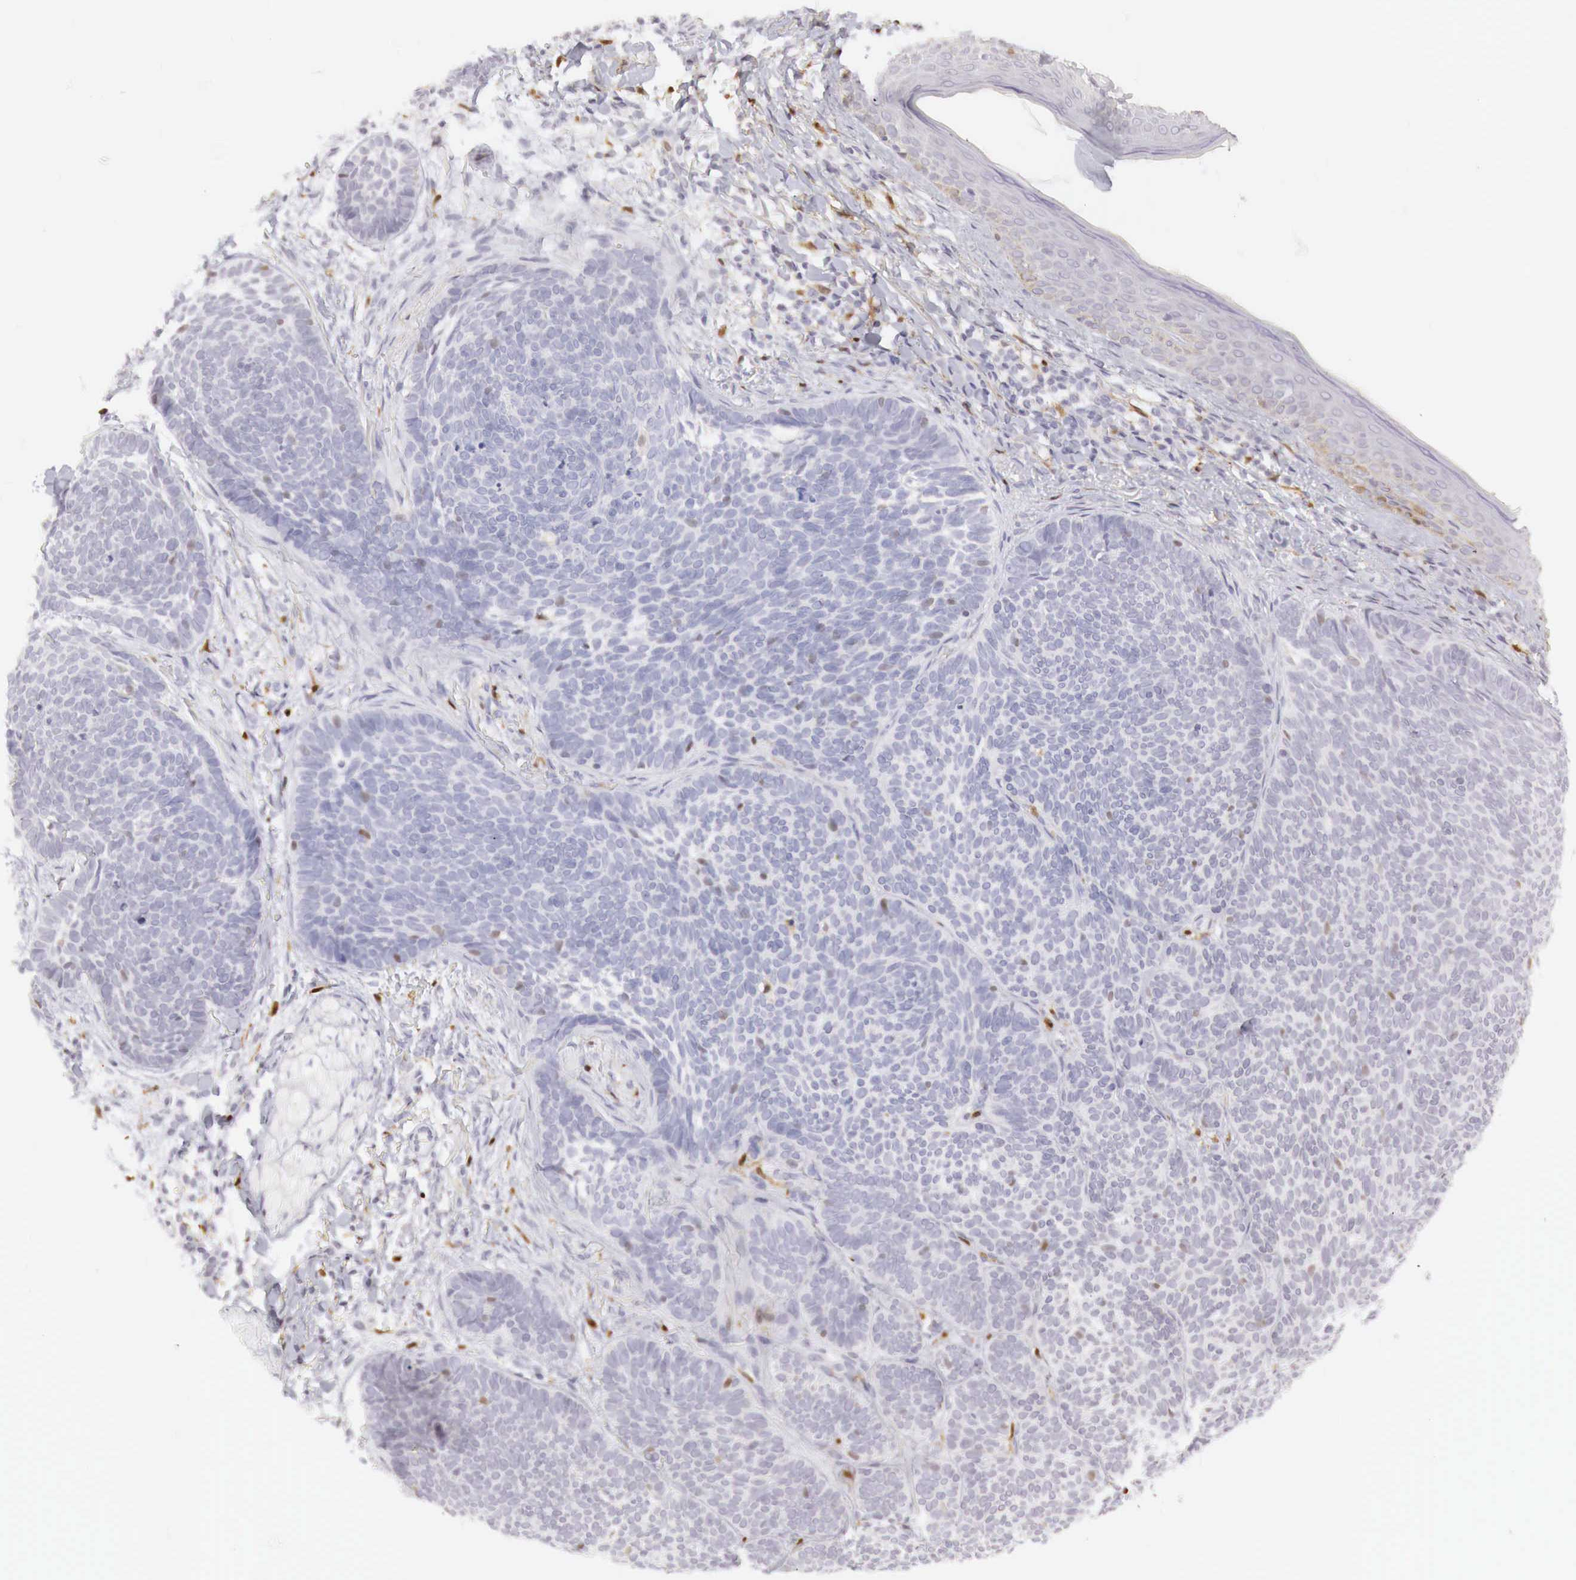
{"staining": {"intensity": "negative", "quantity": "none", "location": "none"}, "tissue": "skin cancer", "cell_type": "Tumor cells", "image_type": "cancer", "snomed": [{"axis": "morphology", "description": "Basal cell carcinoma"}, {"axis": "topography", "description": "Skin"}], "caption": "Micrograph shows no protein expression in tumor cells of skin cancer (basal cell carcinoma) tissue.", "gene": "RENBP", "patient": {"sex": "female", "age": 62}}